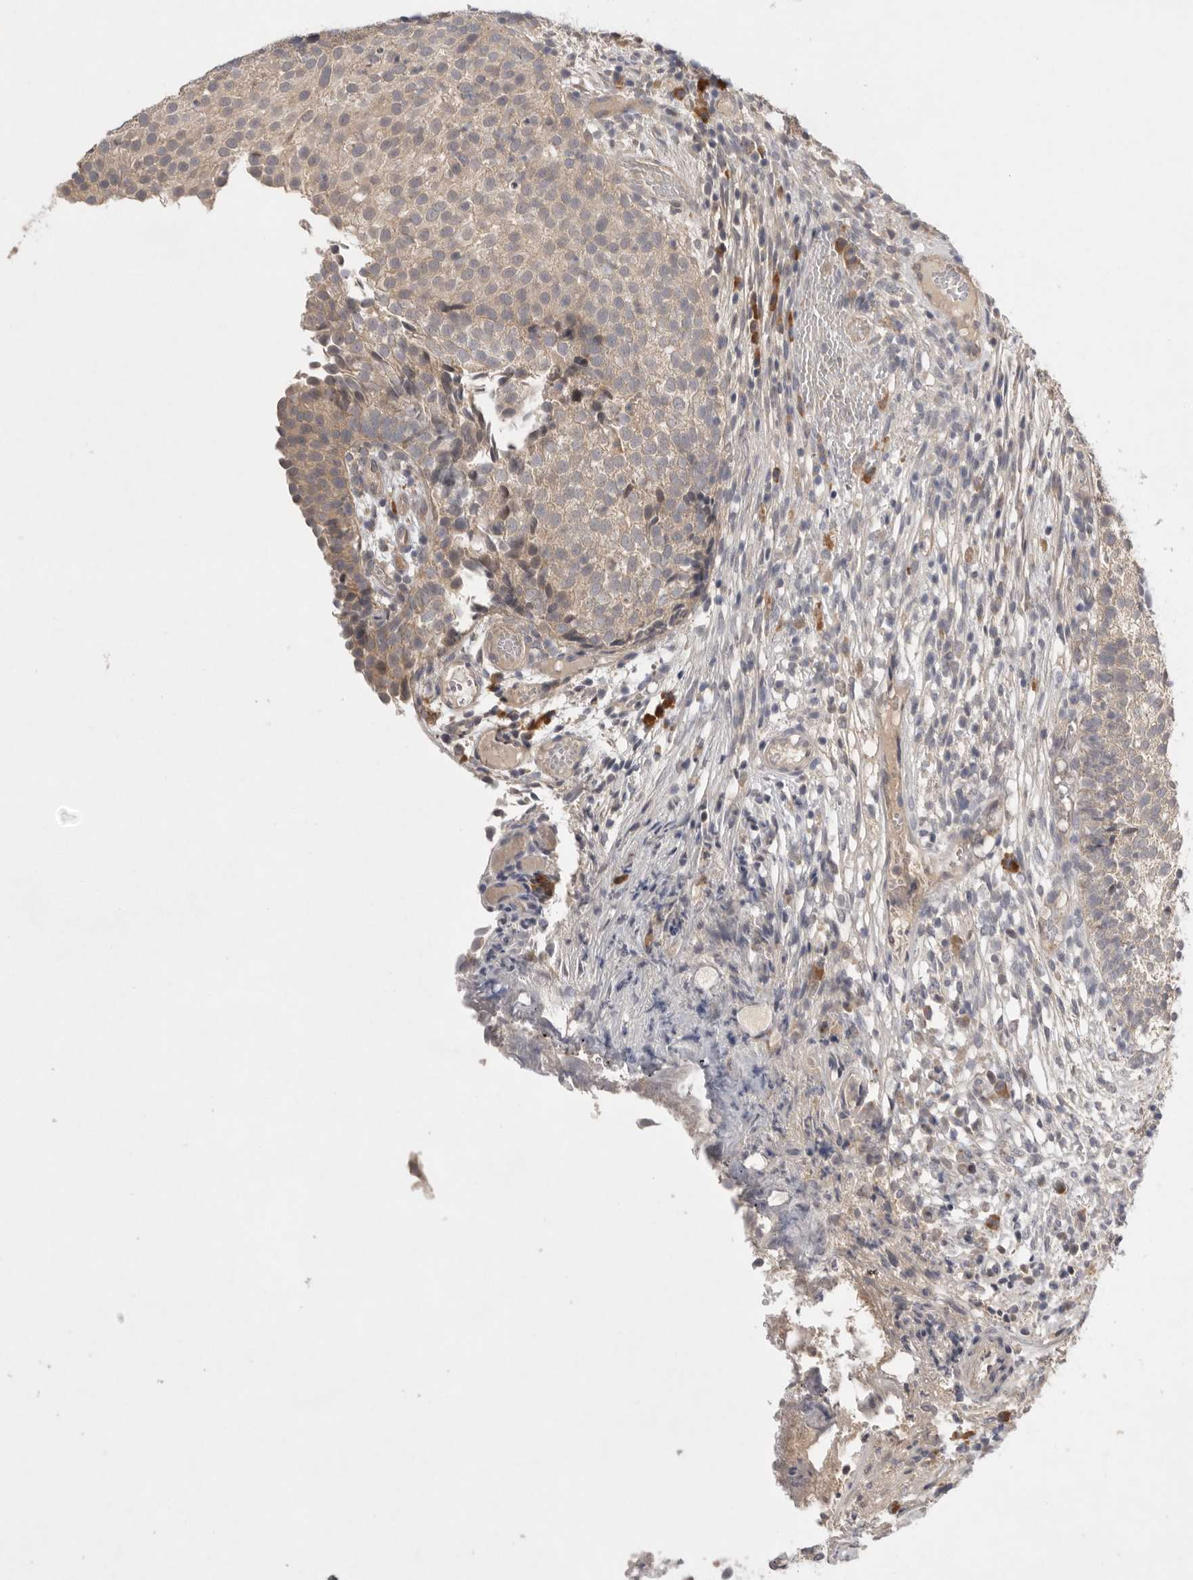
{"staining": {"intensity": "weak", "quantity": "25%-75%", "location": "cytoplasmic/membranous"}, "tissue": "urothelial cancer", "cell_type": "Tumor cells", "image_type": "cancer", "snomed": [{"axis": "morphology", "description": "Urothelial carcinoma, Low grade"}, {"axis": "topography", "description": "Urinary bladder"}], "caption": "Low-grade urothelial carcinoma tissue displays weak cytoplasmic/membranous staining in approximately 25%-75% of tumor cells", "gene": "NRCAM", "patient": {"sex": "male", "age": 86}}